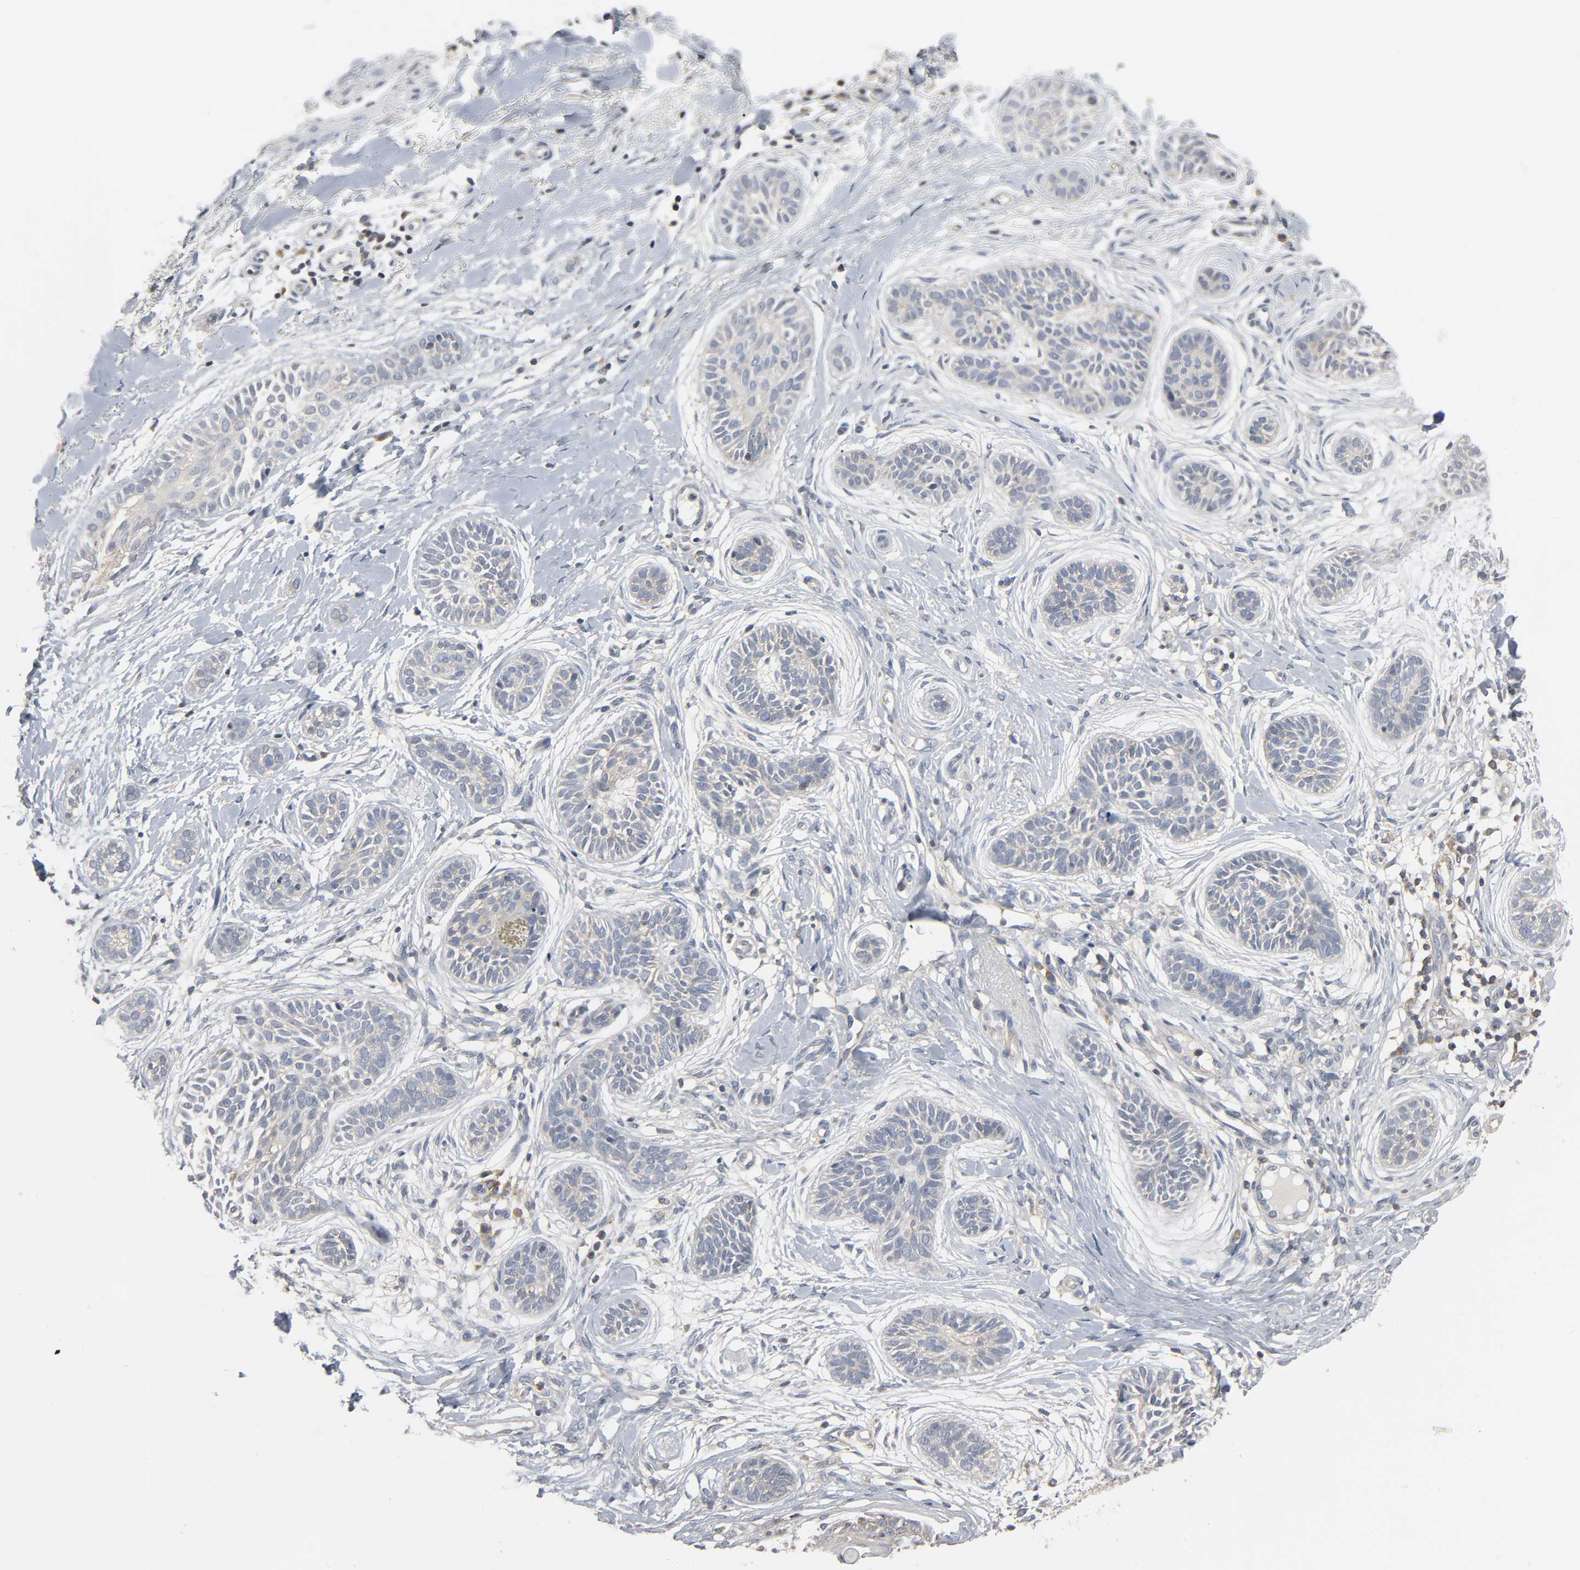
{"staining": {"intensity": "weak", "quantity": ">75%", "location": "cytoplasmic/membranous"}, "tissue": "skin cancer", "cell_type": "Tumor cells", "image_type": "cancer", "snomed": [{"axis": "morphology", "description": "Normal tissue, NOS"}, {"axis": "morphology", "description": "Basal cell carcinoma"}, {"axis": "topography", "description": "Skin"}], "caption": "Basal cell carcinoma (skin) stained for a protein (brown) demonstrates weak cytoplasmic/membranous positive expression in about >75% of tumor cells.", "gene": "PLEKHA2", "patient": {"sex": "male", "age": 63}}